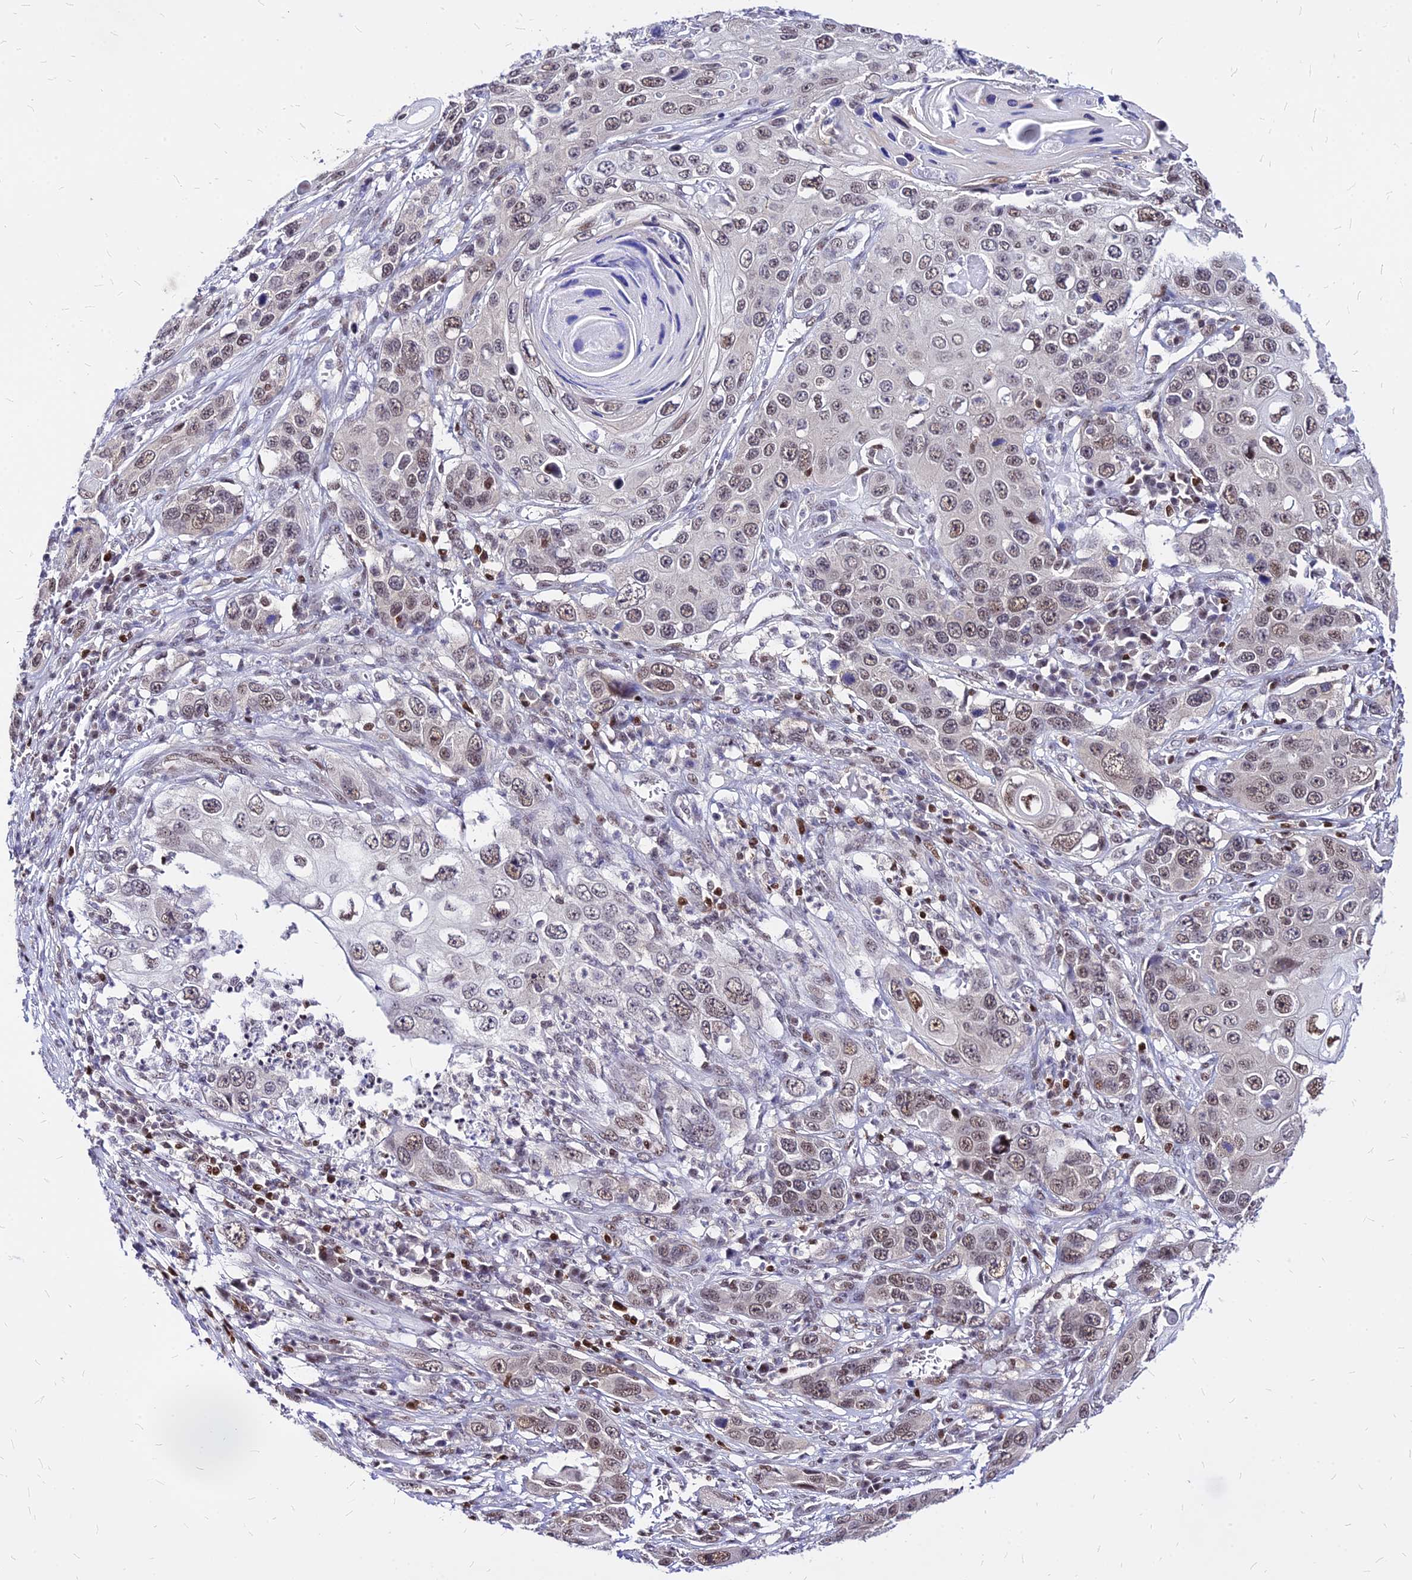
{"staining": {"intensity": "weak", "quantity": ">75%", "location": "nuclear"}, "tissue": "skin cancer", "cell_type": "Tumor cells", "image_type": "cancer", "snomed": [{"axis": "morphology", "description": "Squamous cell carcinoma, NOS"}, {"axis": "topography", "description": "Skin"}], "caption": "Immunohistochemical staining of skin cancer shows low levels of weak nuclear protein positivity in approximately >75% of tumor cells.", "gene": "PAXX", "patient": {"sex": "male", "age": 55}}